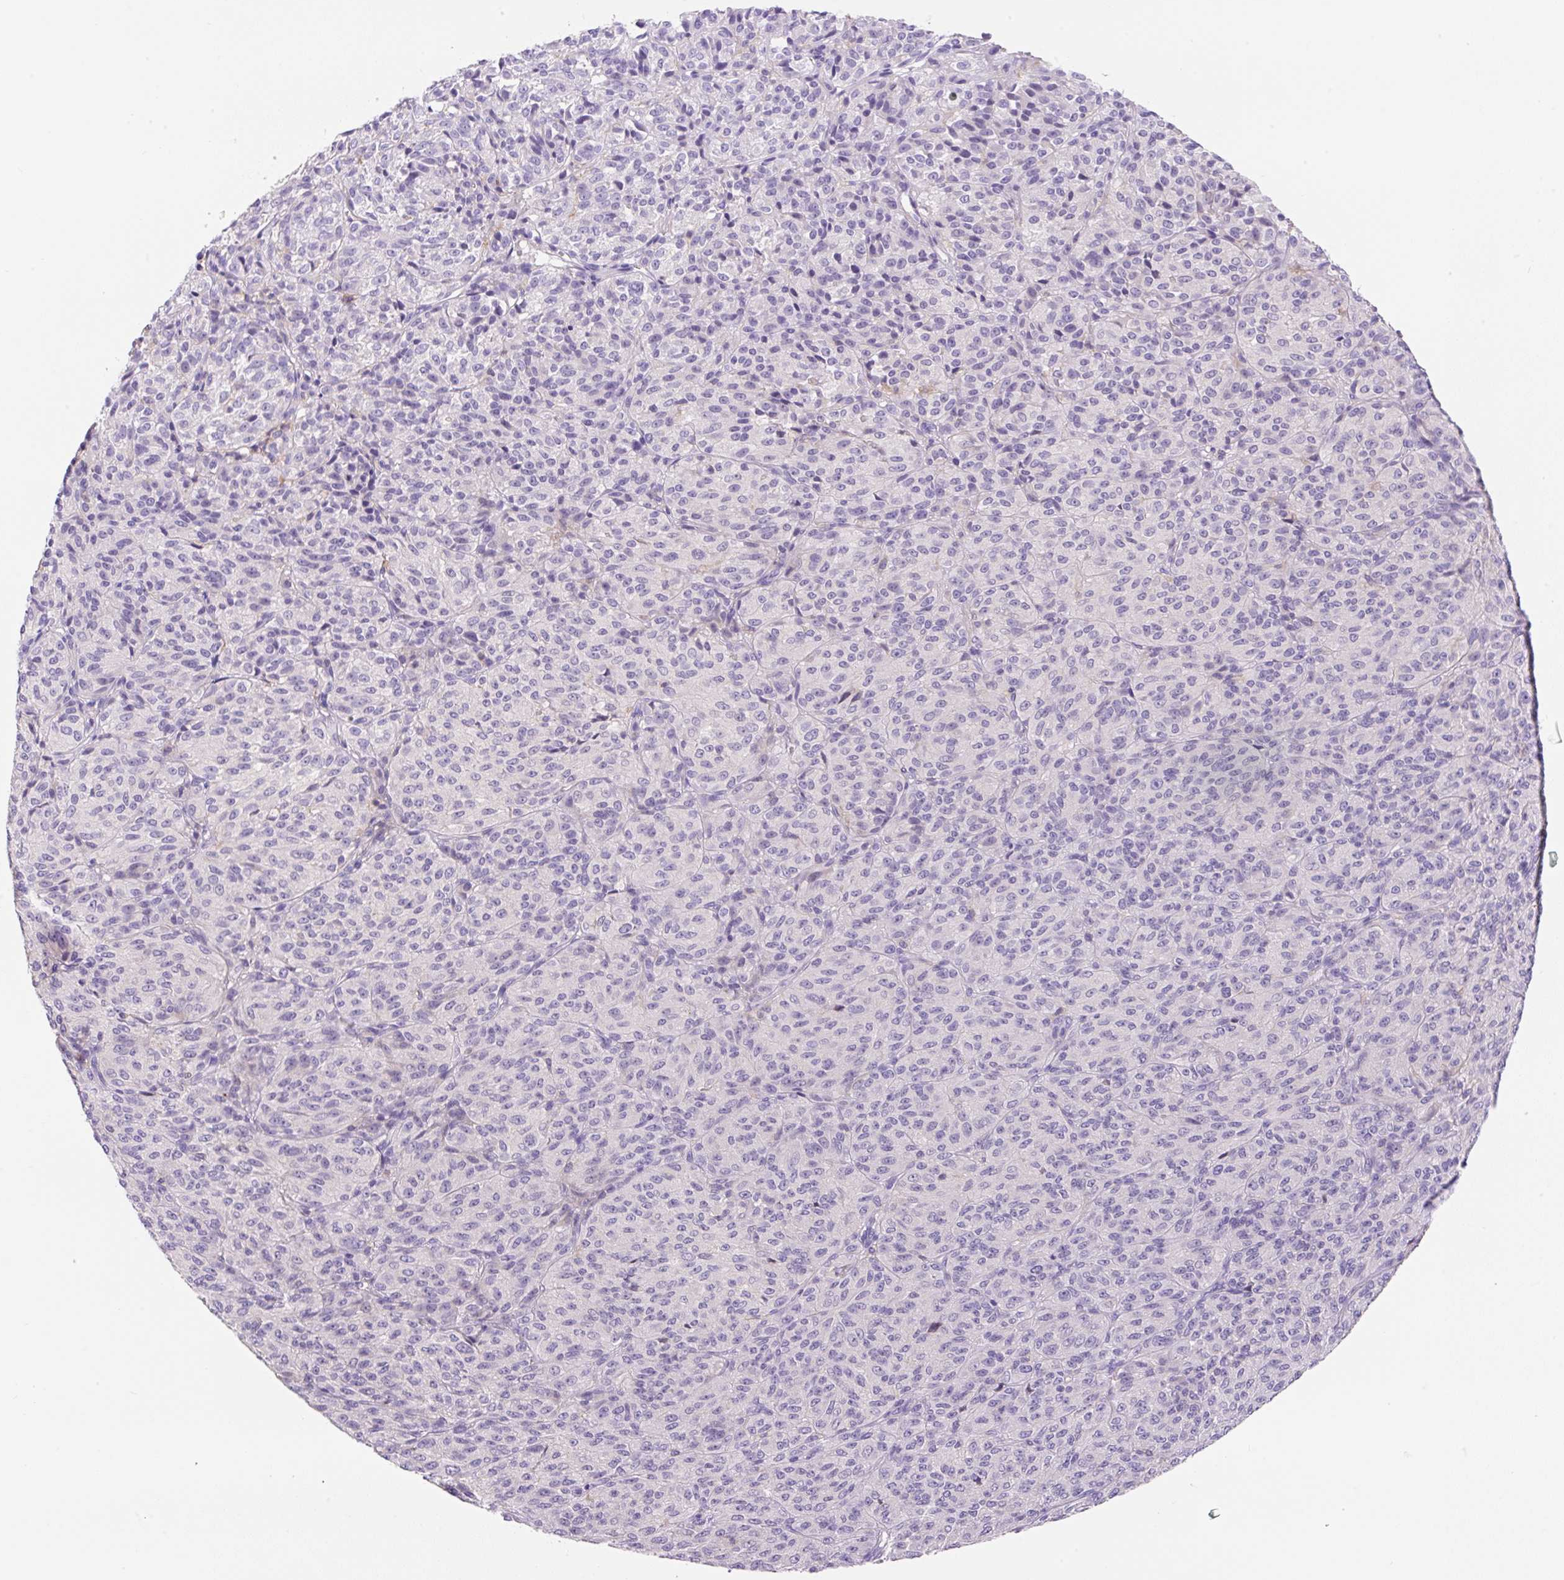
{"staining": {"intensity": "negative", "quantity": "none", "location": "none"}, "tissue": "melanoma", "cell_type": "Tumor cells", "image_type": "cancer", "snomed": [{"axis": "morphology", "description": "Malignant melanoma, Metastatic site"}, {"axis": "topography", "description": "Brain"}], "caption": "High magnification brightfield microscopy of melanoma stained with DAB (3,3'-diaminobenzidine) (brown) and counterstained with hematoxylin (blue): tumor cells show no significant positivity.", "gene": "TDRD15", "patient": {"sex": "female", "age": 56}}